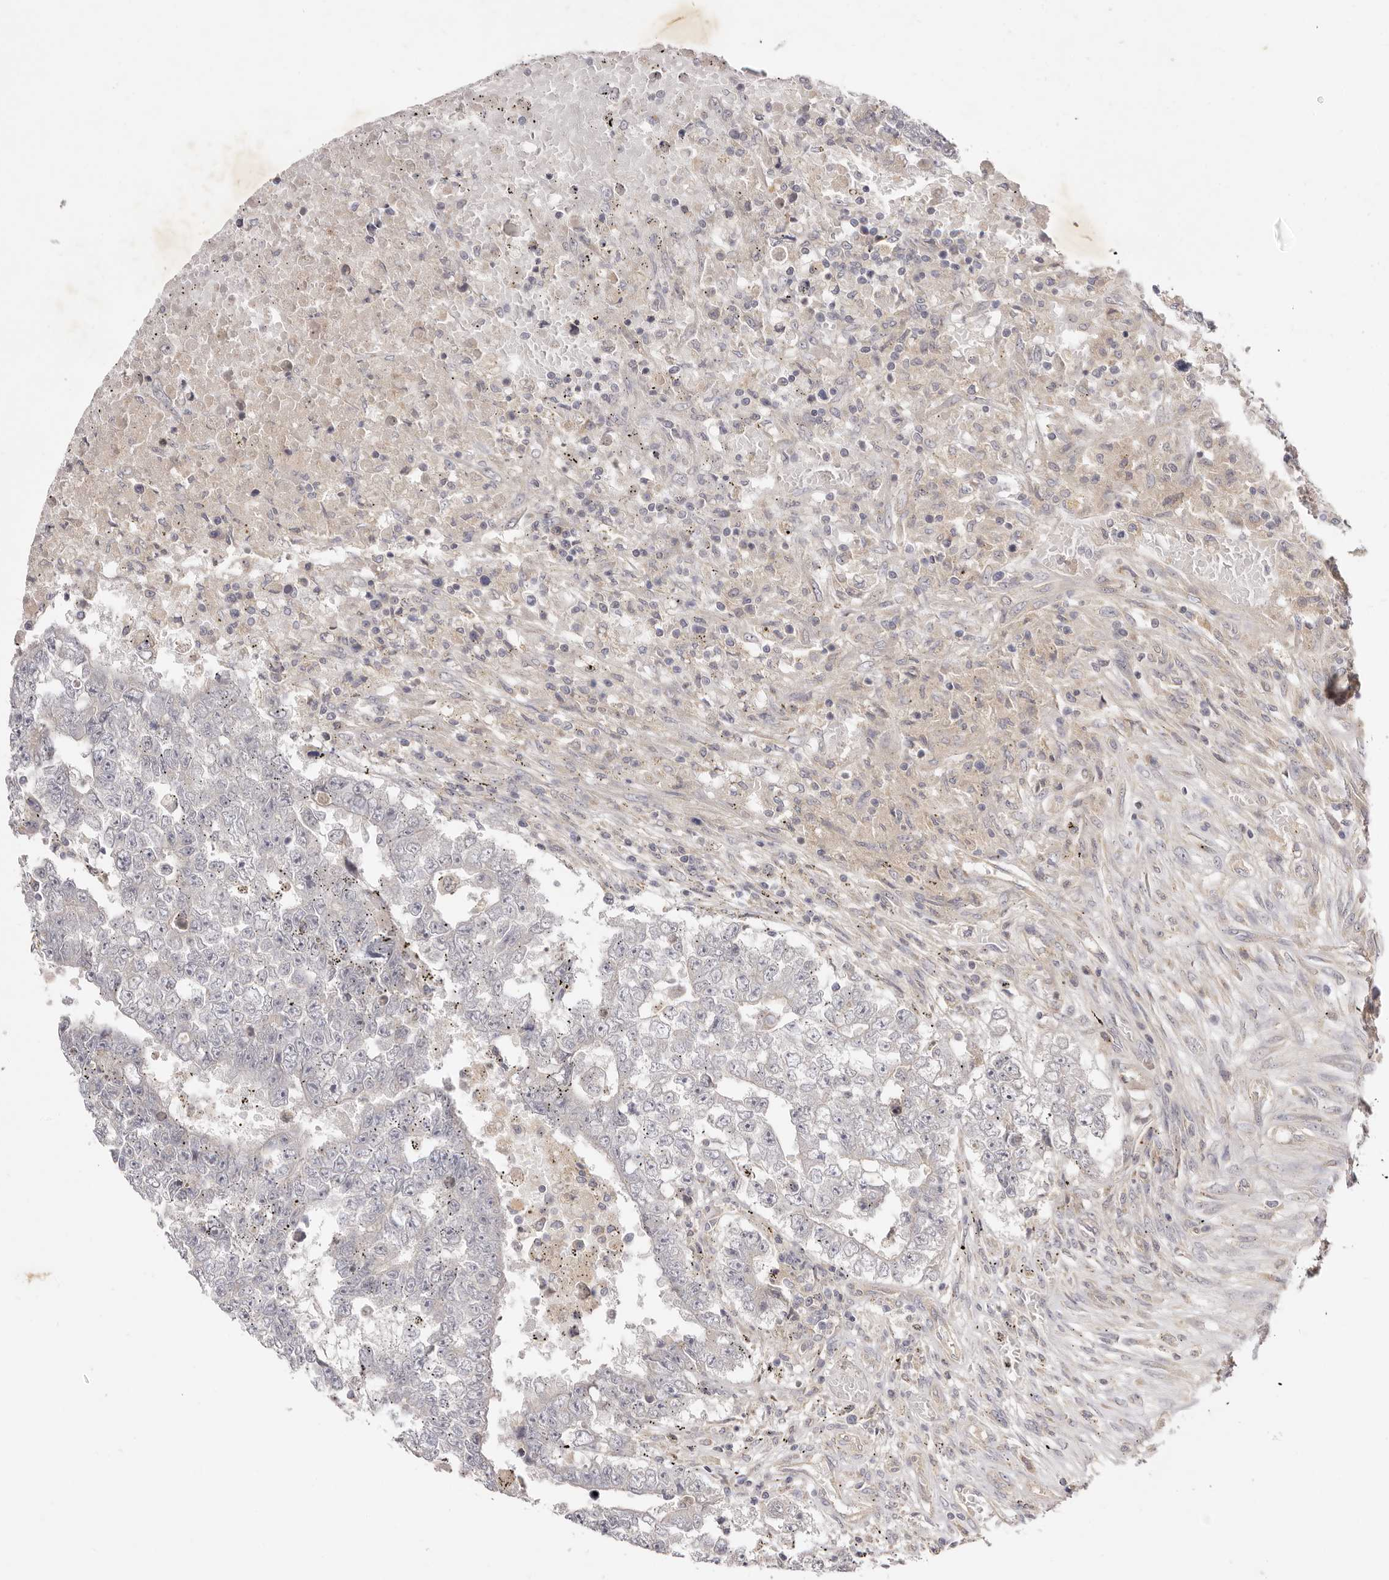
{"staining": {"intensity": "negative", "quantity": "none", "location": "none"}, "tissue": "testis cancer", "cell_type": "Tumor cells", "image_type": "cancer", "snomed": [{"axis": "morphology", "description": "Carcinoma, Embryonal, NOS"}, {"axis": "topography", "description": "Testis"}], "caption": "Tumor cells show no significant positivity in testis cancer (embryonal carcinoma).", "gene": "ADAMTS9", "patient": {"sex": "male", "age": 25}}